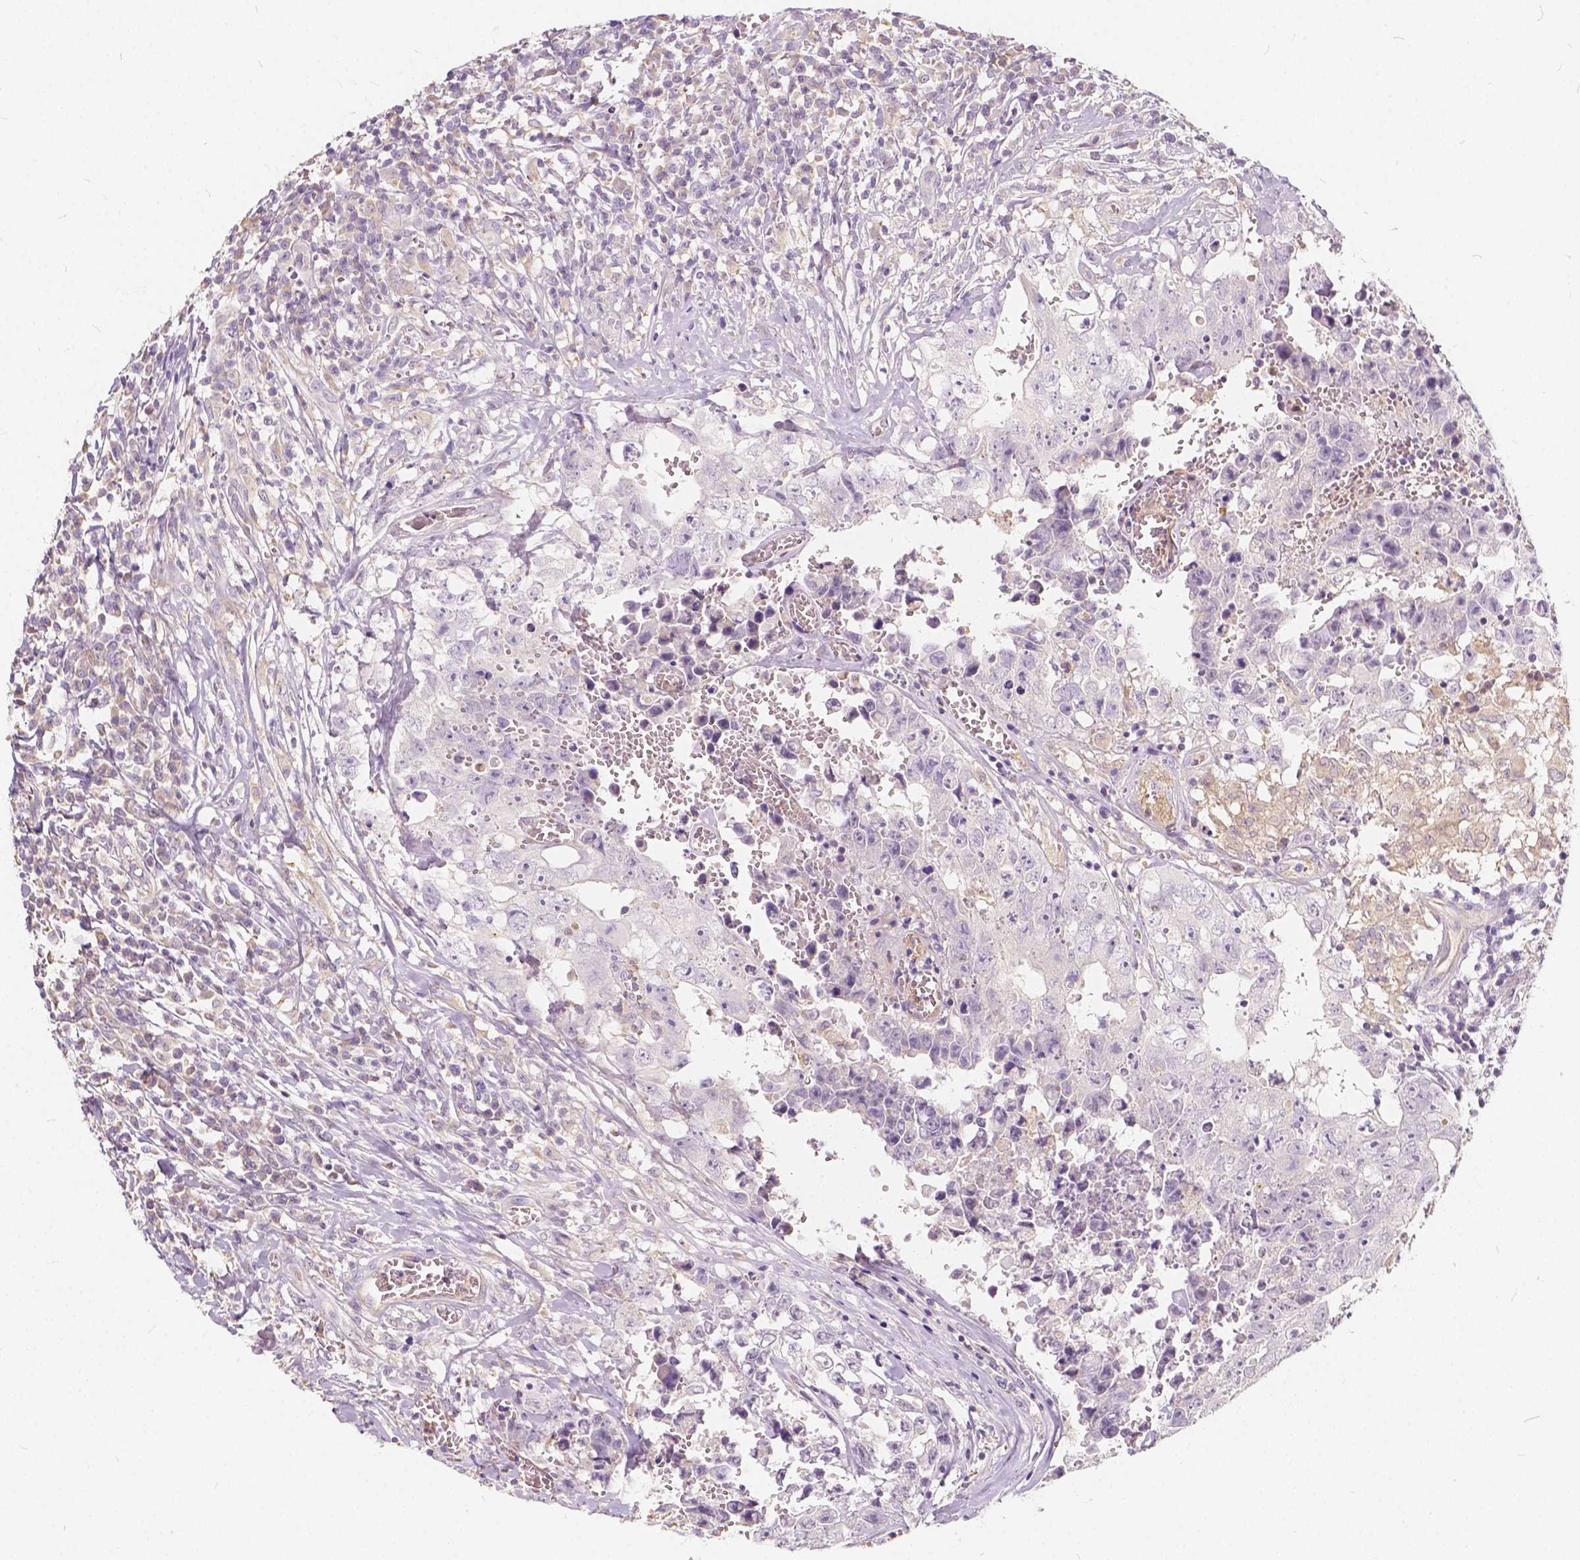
{"staining": {"intensity": "negative", "quantity": "none", "location": "none"}, "tissue": "testis cancer", "cell_type": "Tumor cells", "image_type": "cancer", "snomed": [{"axis": "morphology", "description": "Carcinoma, Embryonal, NOS"}, {"axis": "topography", "description": "Testis"}], "caption": "High power microscopy histopathology image of an immunohistochemistry (IHC) histopathology image of testis embryonal carcinoma, revealing no significant staining in tumor cells.", "gene": "KIAA0513", "patient": {"sex": "male", "age": 36}}